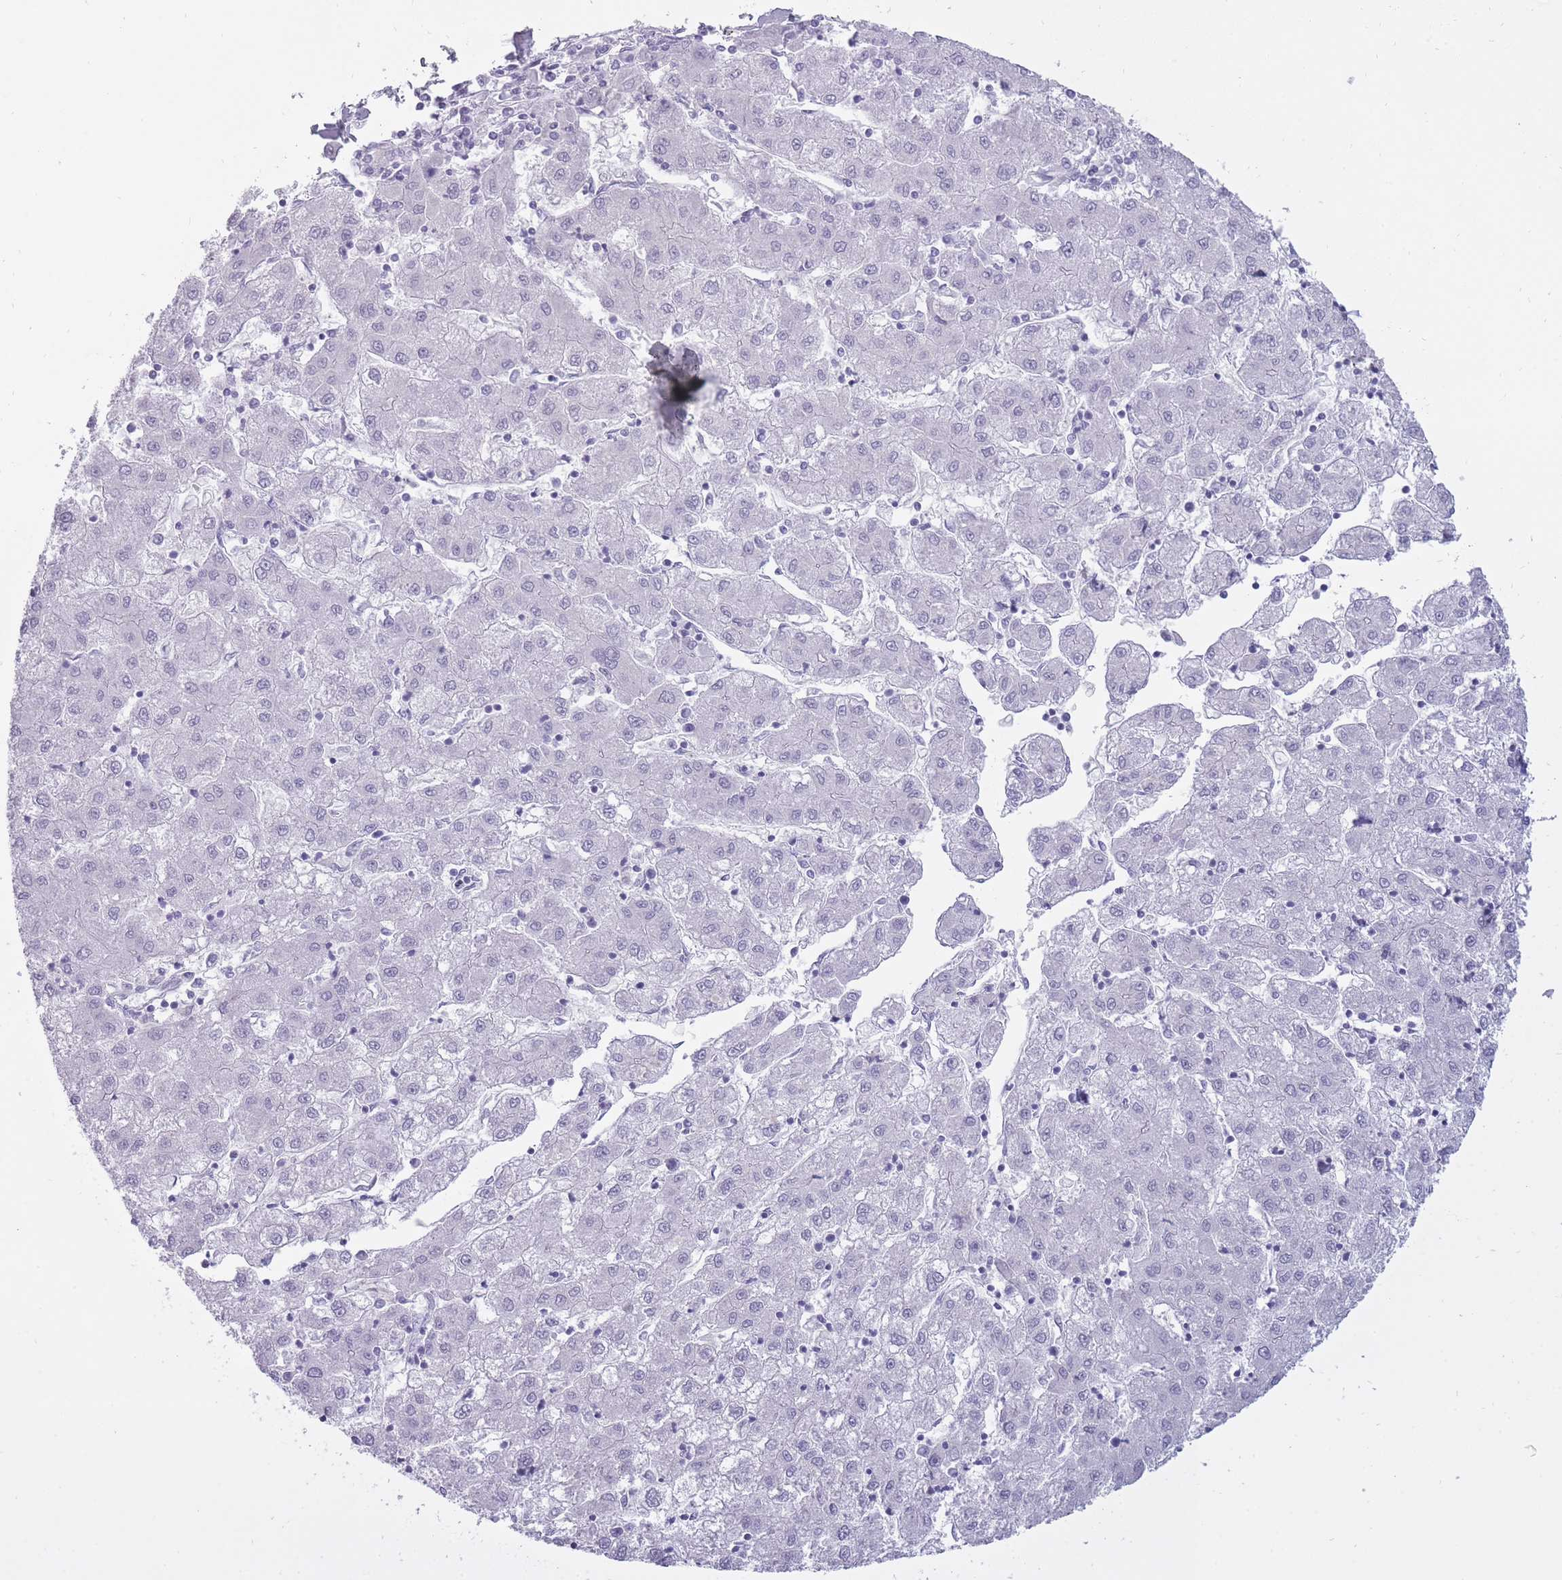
{"staining": {"intensity": "negative", "quantity": "none", "location": "none"}, "tissue": "liver cancer", "cell_type": "Tumor cells", "image_type": "cancer", "snomed": [{"axis": "morphology", "description": "Carcinoma, Hepatocellular, NOS"}, {"axis": "topography", "description": "Liver"}], "caption": "The micrograph exhibits no staining of tumor cells in hepatocellular carcinoma (liver).", "gene": "BDKRB2", "patient": {"sex": "male", "age": 72}}